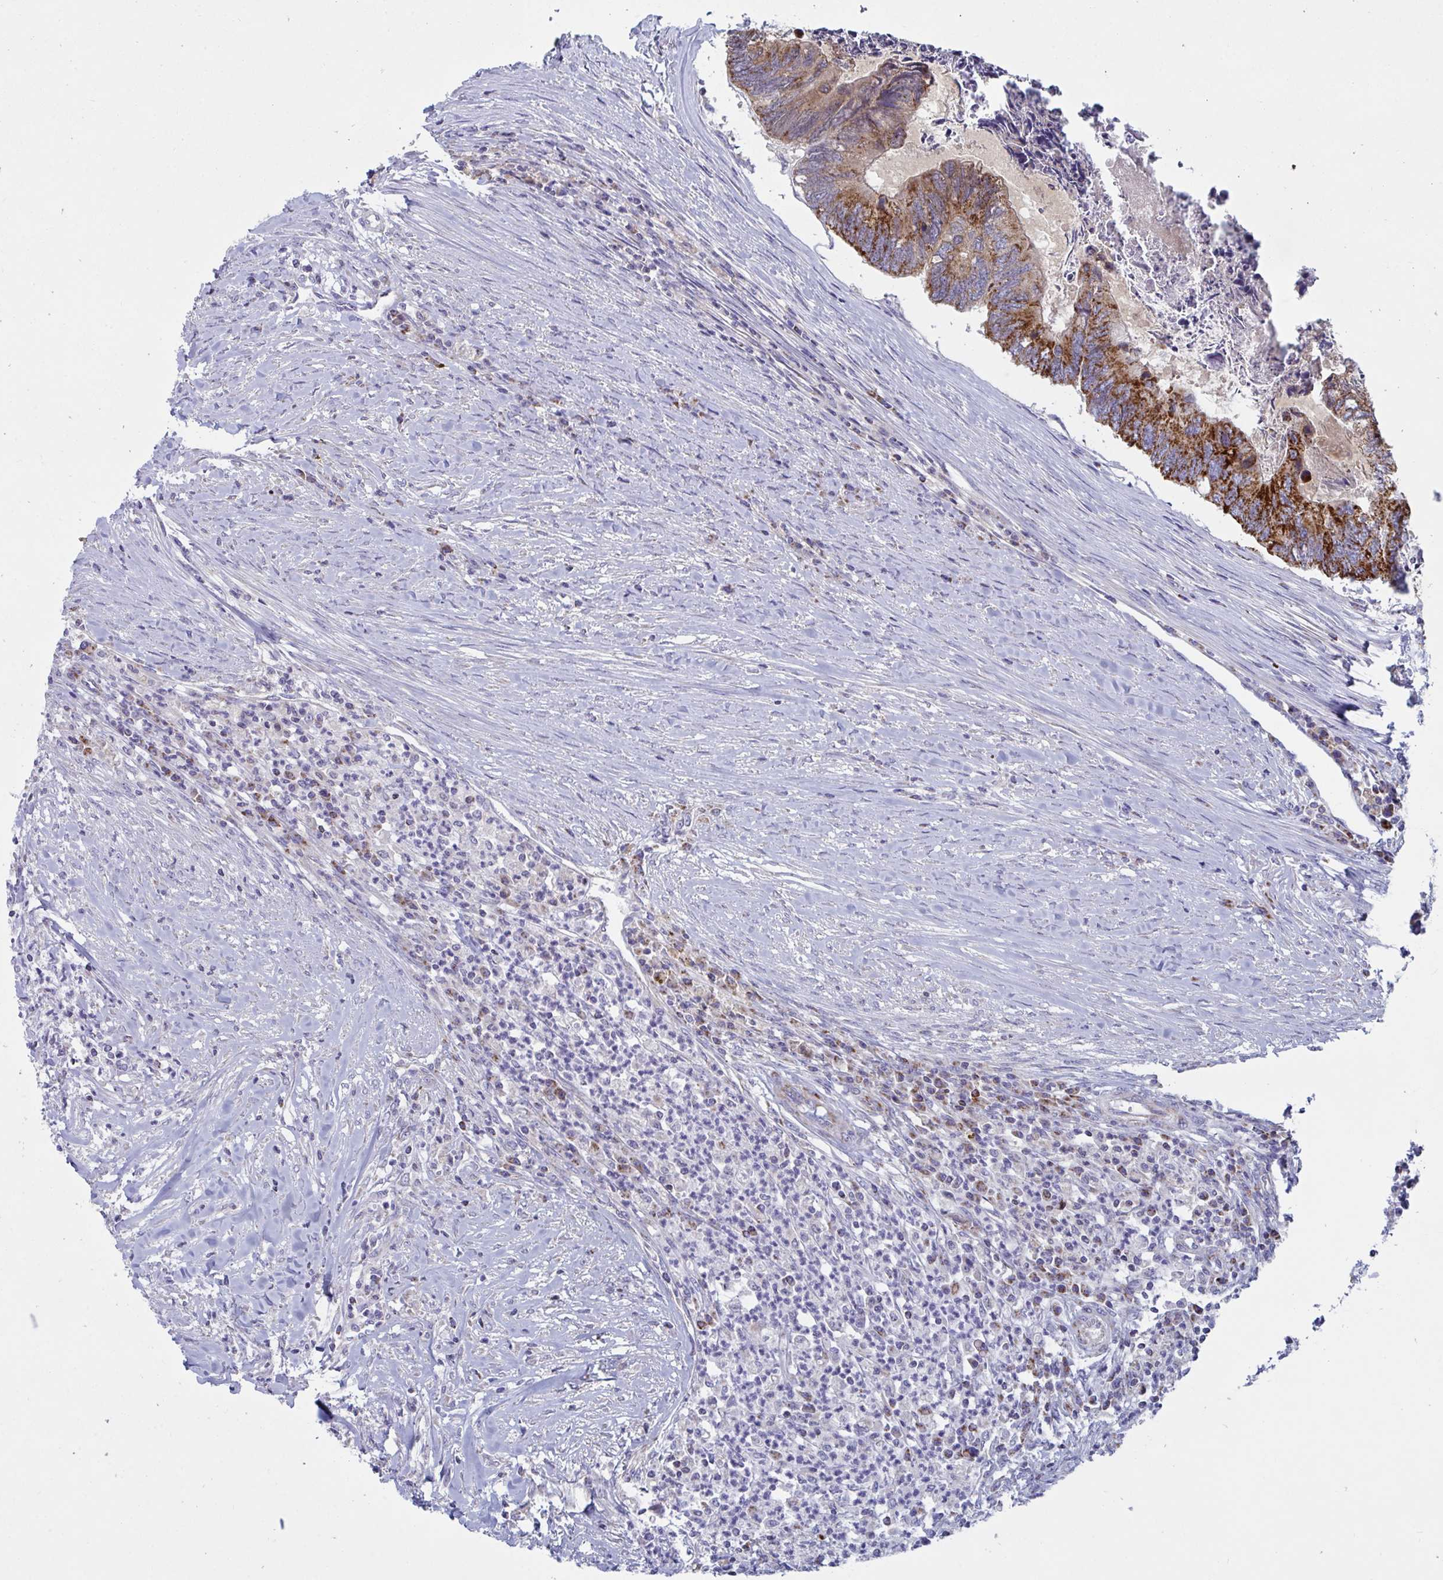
{"staining": {"intensity": "strong", "quantity": ">75%", "location": "cytoplasmic/membranous"}, "tissue": "colorectal cancer", "cell_type": "Tumor cells", "image_type": "cancer", "snomed": [{"axis": "morphology", "description": "Adenocarcinoma, NOS"}, {"axis": "topography", "description": "Colon"}], "caption": "A photomicrograph showing strong cytoplasmic/membranous staining in approximately >75% of tumor cells in colorectal cancer, as visualized by brown immunohistochemical staining.", "gene": "BCAT2", "patient": {"sex": "female", "age": 67}}